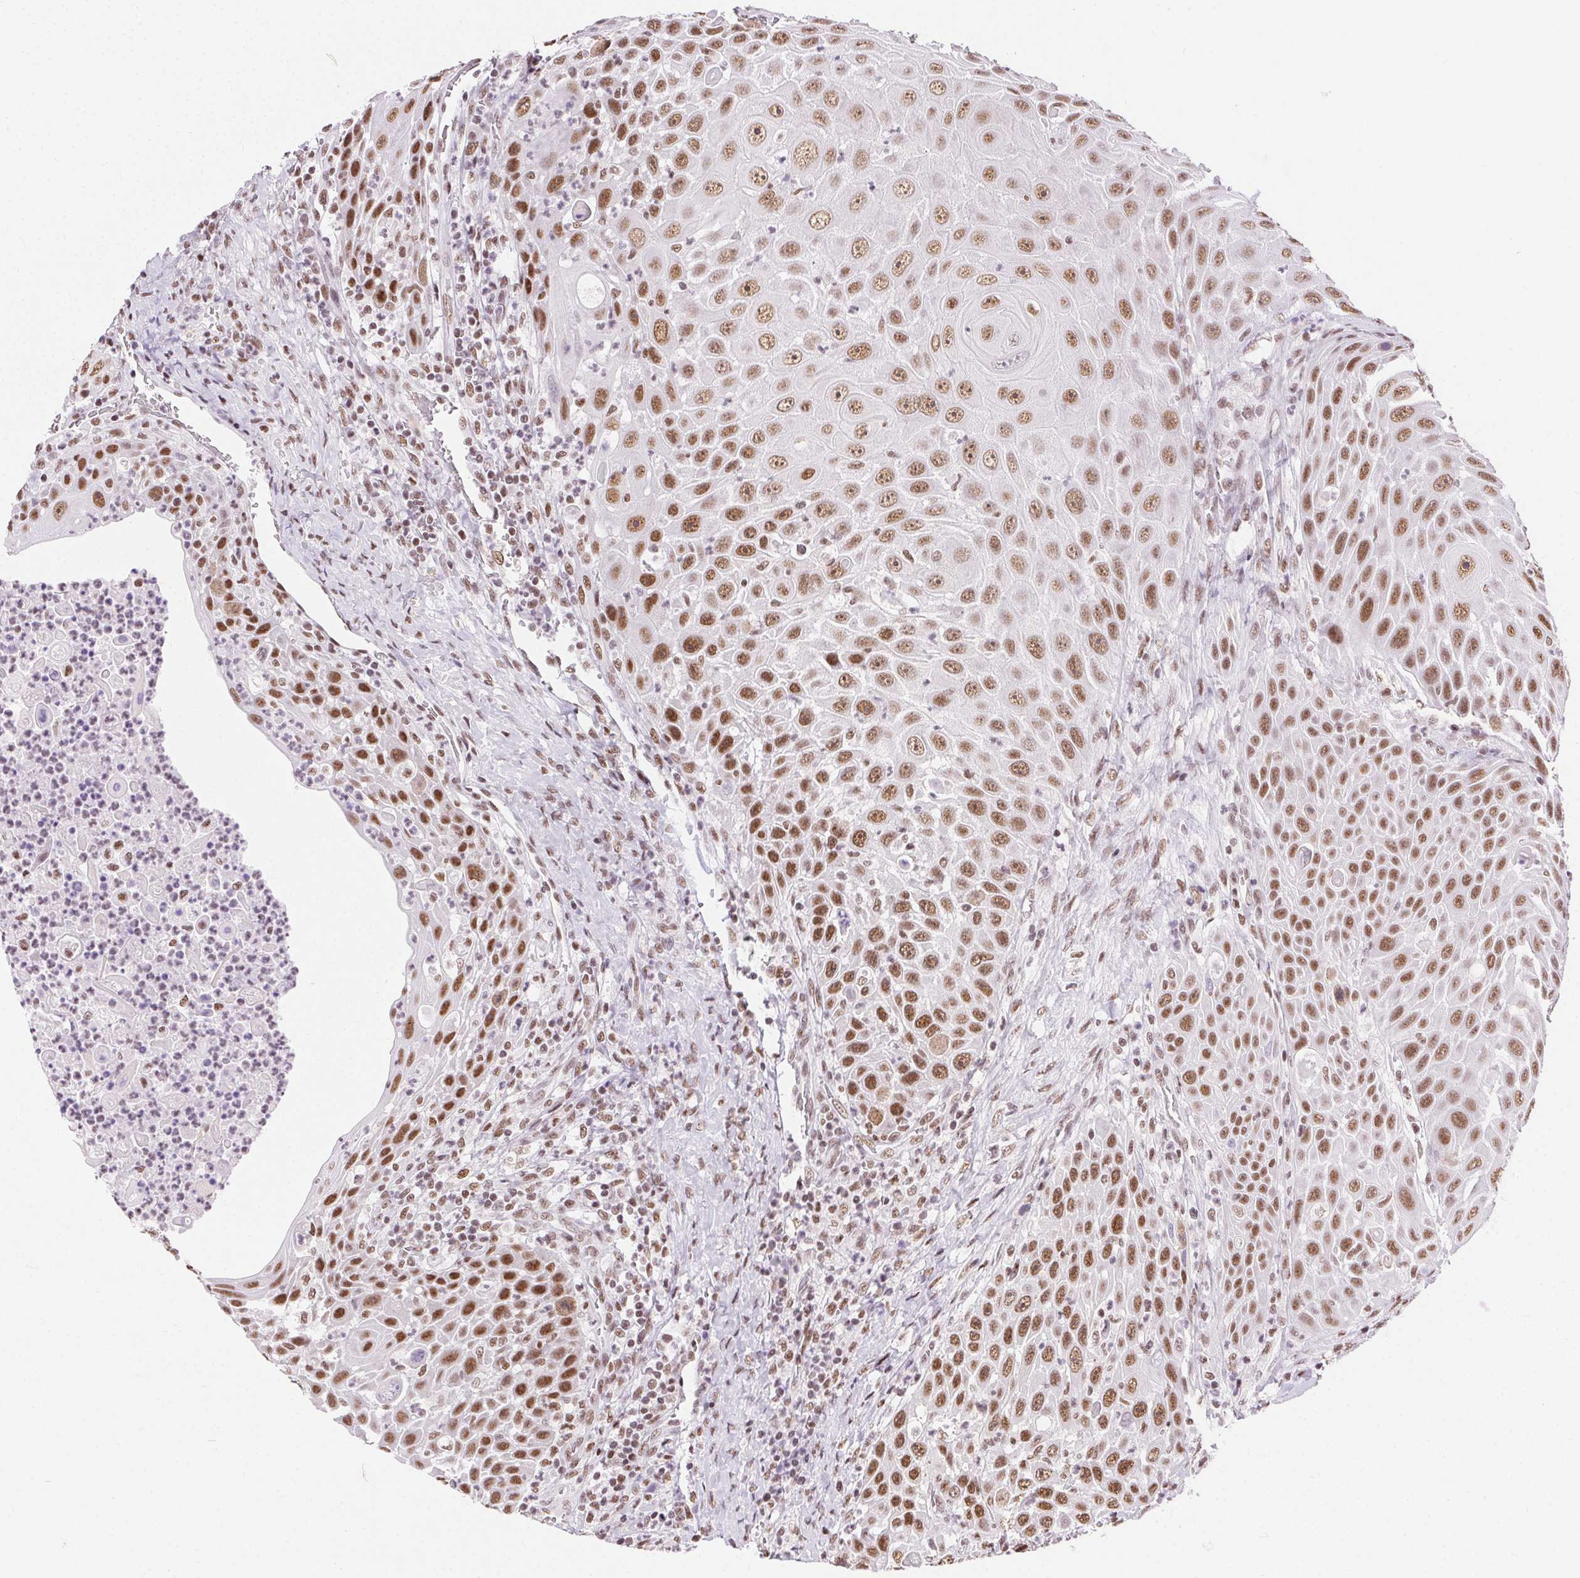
{"staining": {"intensity": "strong", "quantity": ">75%", "location": "nuclear"}, "tissue": "head and neck cancer", "cell_type": "Tumor cells", "image_type": "cancer", "snomed": [{"axis": "morphology", "description": "Squamous cell carcinoma, NOS"}, {"axis": "topography", "description": "Head-Neck"}], "caption": "Head and neck squamous cell carcinoma stained for a protein displays strong nuclear positivity in tumor cells.", "gene": "TRA2B", "patient": {"sex": "male", "age": 69}}